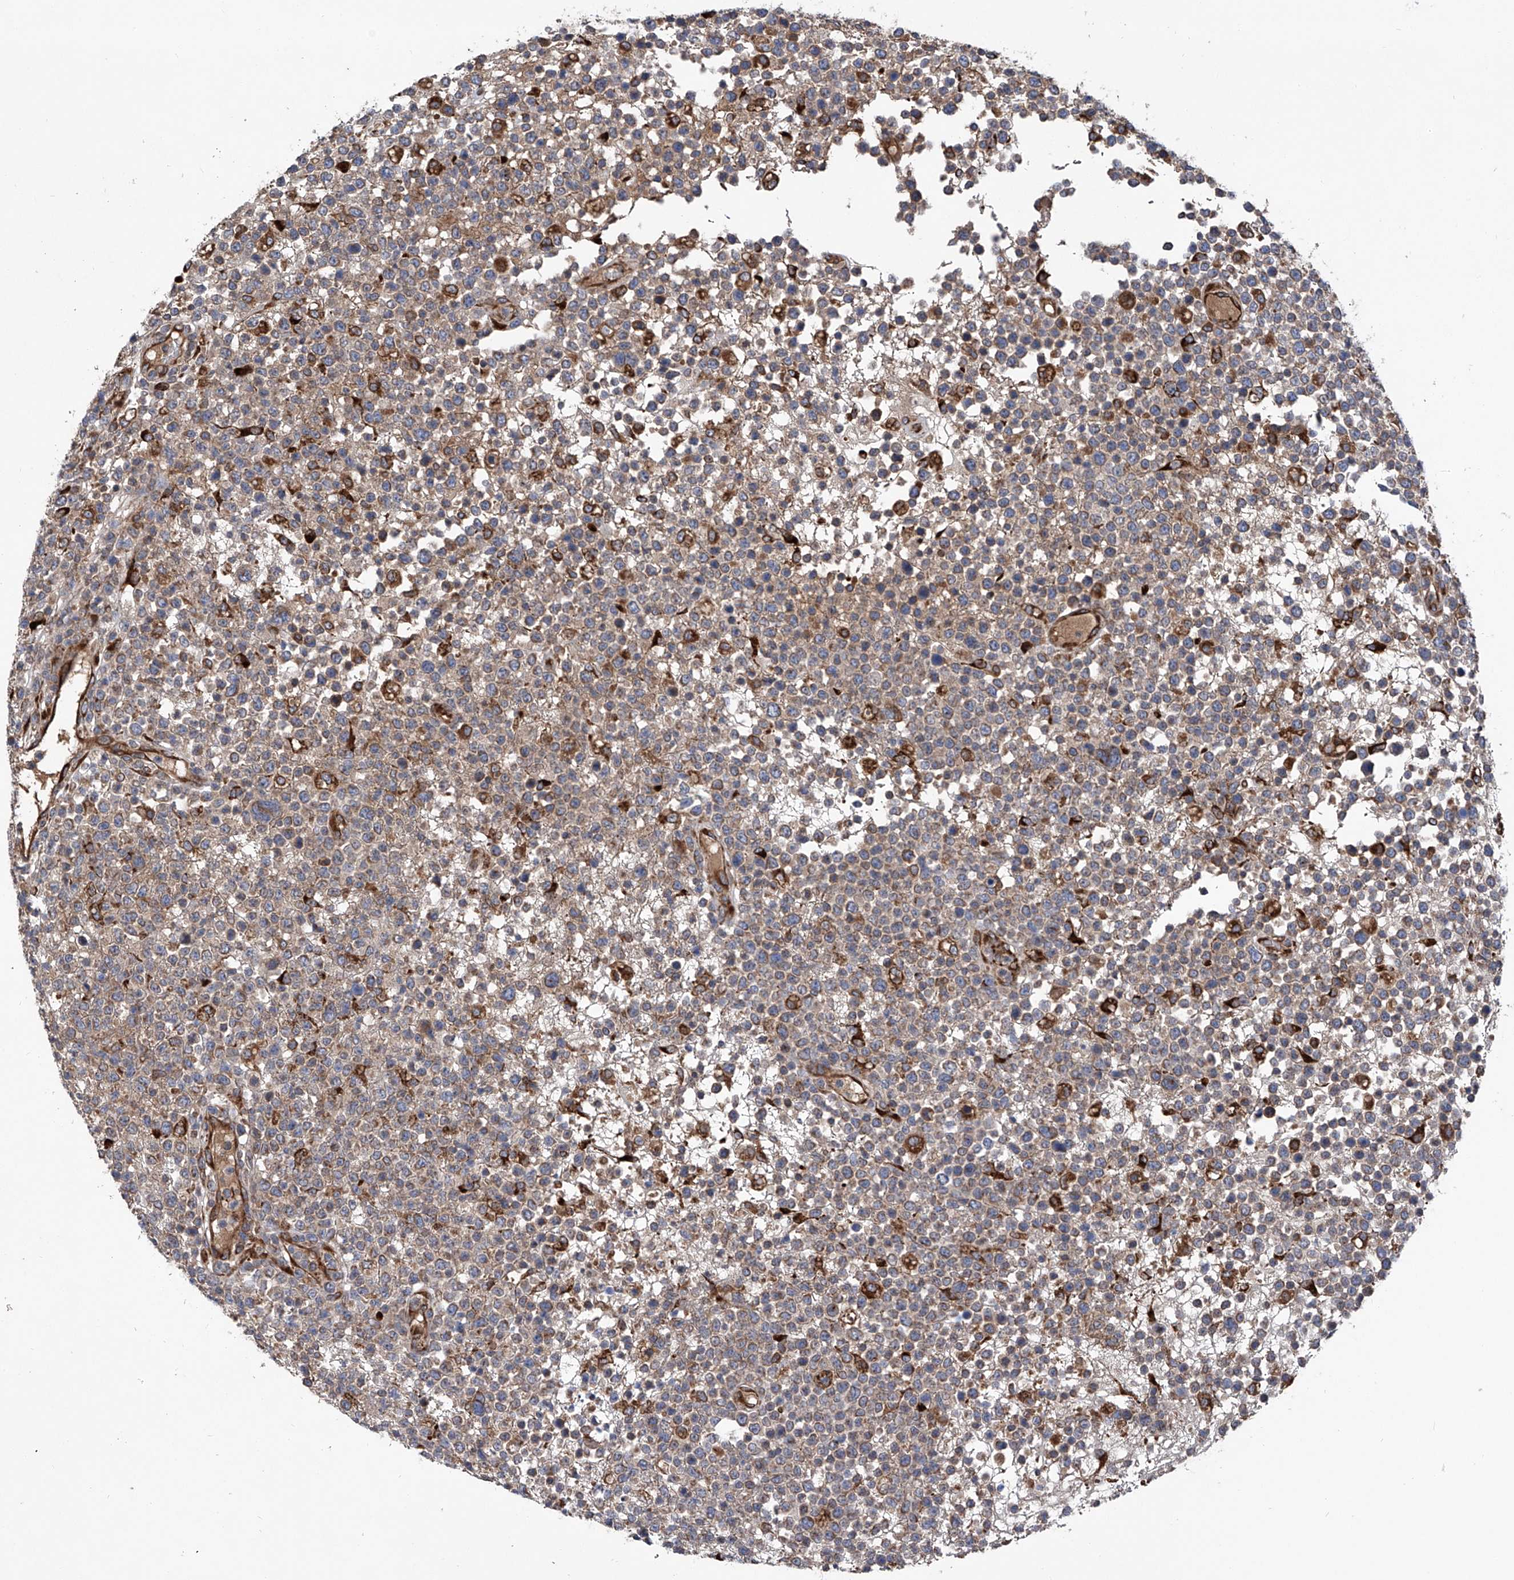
{"staining": {"intensity": "weak", "quantity": ">75%", "location": "cytoplasmic/membranous"}, "tissue": "lymphoma", "cell_type": "Tumor cells", "image_type": "cancer", "snomed": [{"axis": "morphology", "description": "Malignant lymphoma, non-Hodgkin's type, High grade"}, {"axis": "topography", "description": "Colon"}], "caption": "Weak cytoplasmic/membranous positivity for a protein is present in about >75% of tumor cells of lymphoma using immunohistochemistry (IHC).", "gene": "ASCC3", "patient": {"sex": "female", "age": 53}}